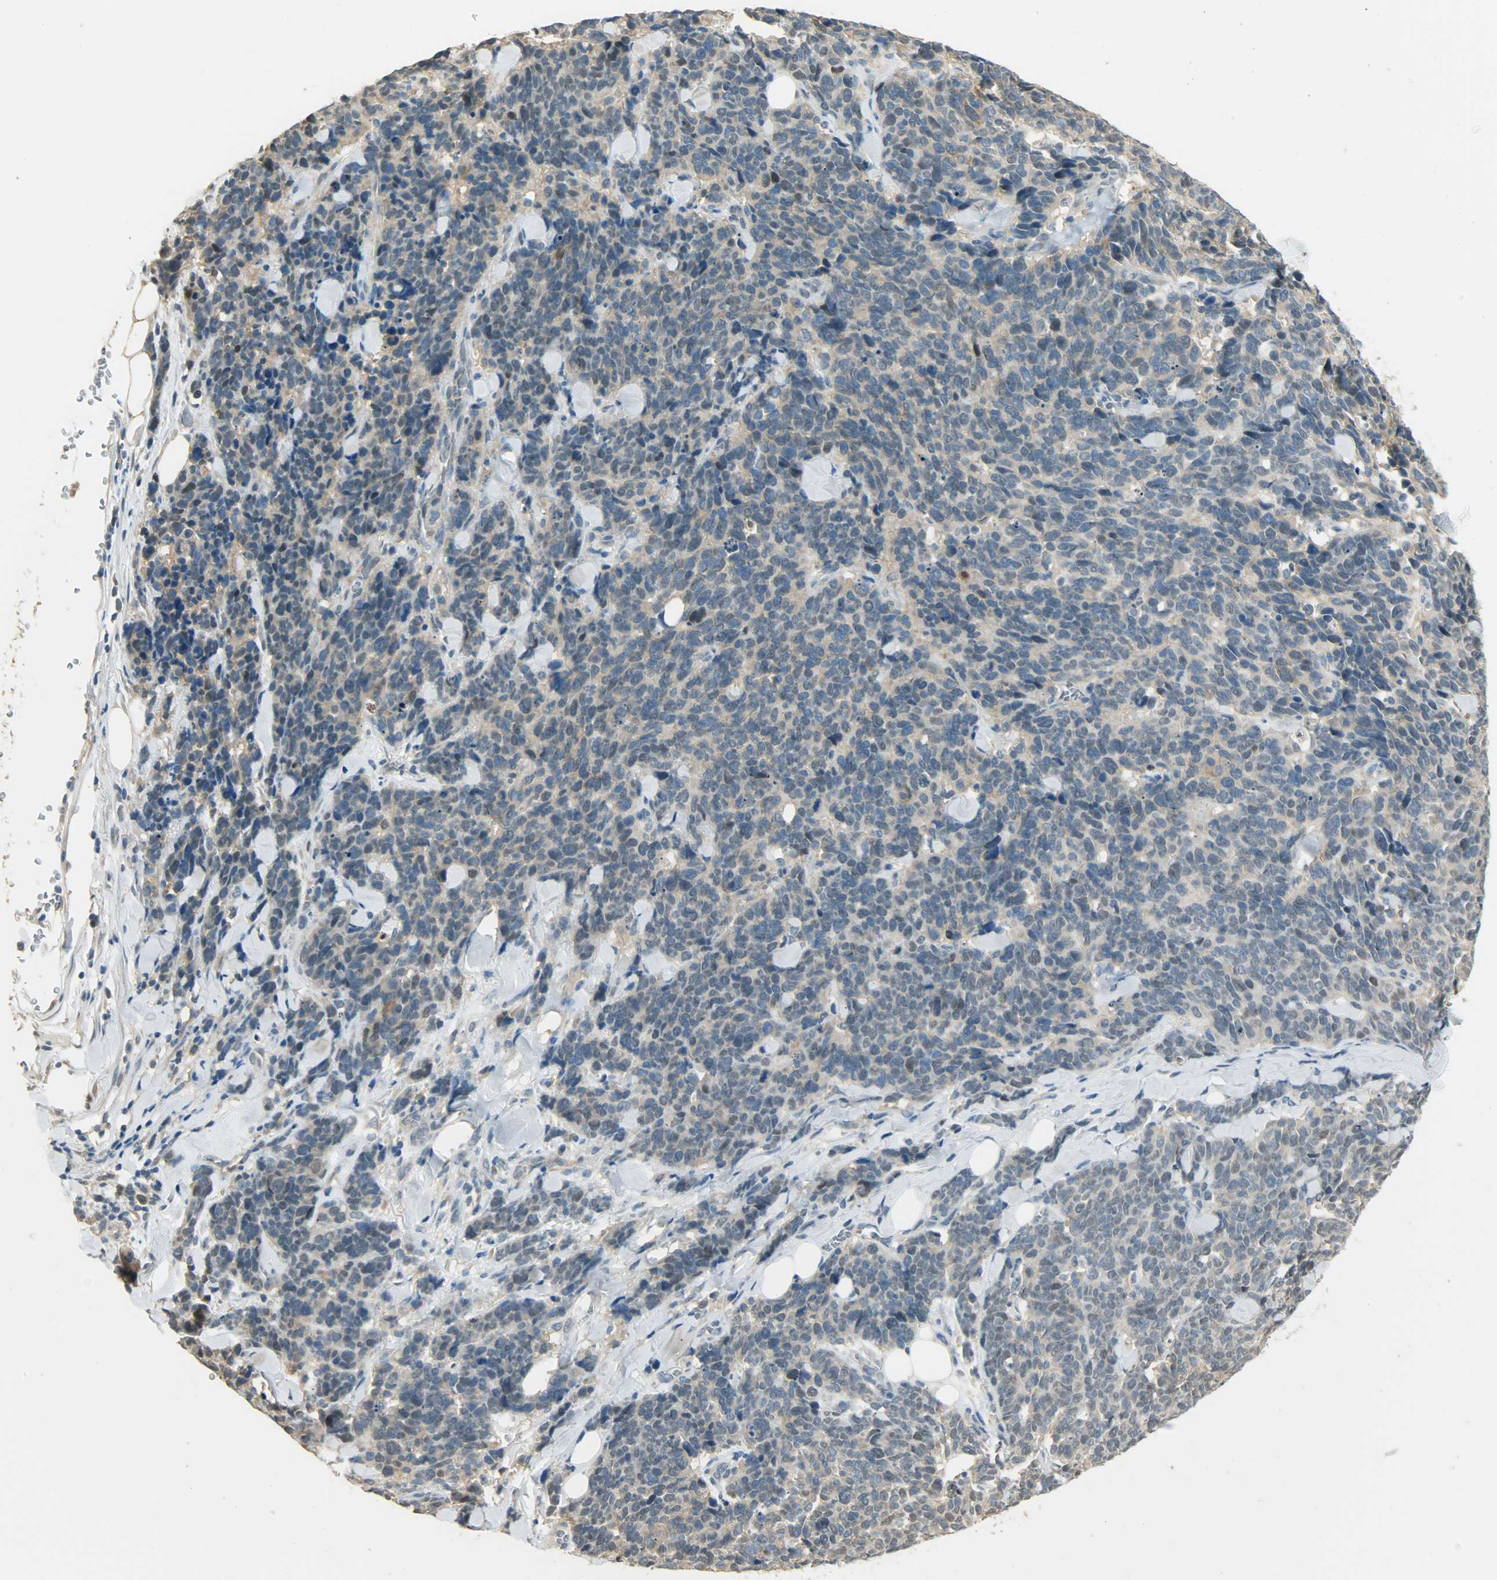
{"staining": {"intensity": "negative", "quantity": "none", "location": "none"}, "tissue": "lung cancer", "cell_type": "Tumor cells", "image_type": "cancer", "snomed": [{"axis": "morphology", "description": "Neoplasm, malignant, NOS"}, {"axis": "topography", "description": "Lung"}], "caption": "Immunohistochemistry image of neoplastic tissue: human lung cancer stained with DAB demonstrates no significant protein staining in tumor cells. Brightfield microscopy of IHC stained with DAB (3,3'-diaminobenzidine) (brown) and hematoxylin (blue), captured at high magnification.", "gene": "PRMT5", "patient": {"sex": "female", "age": 58}}